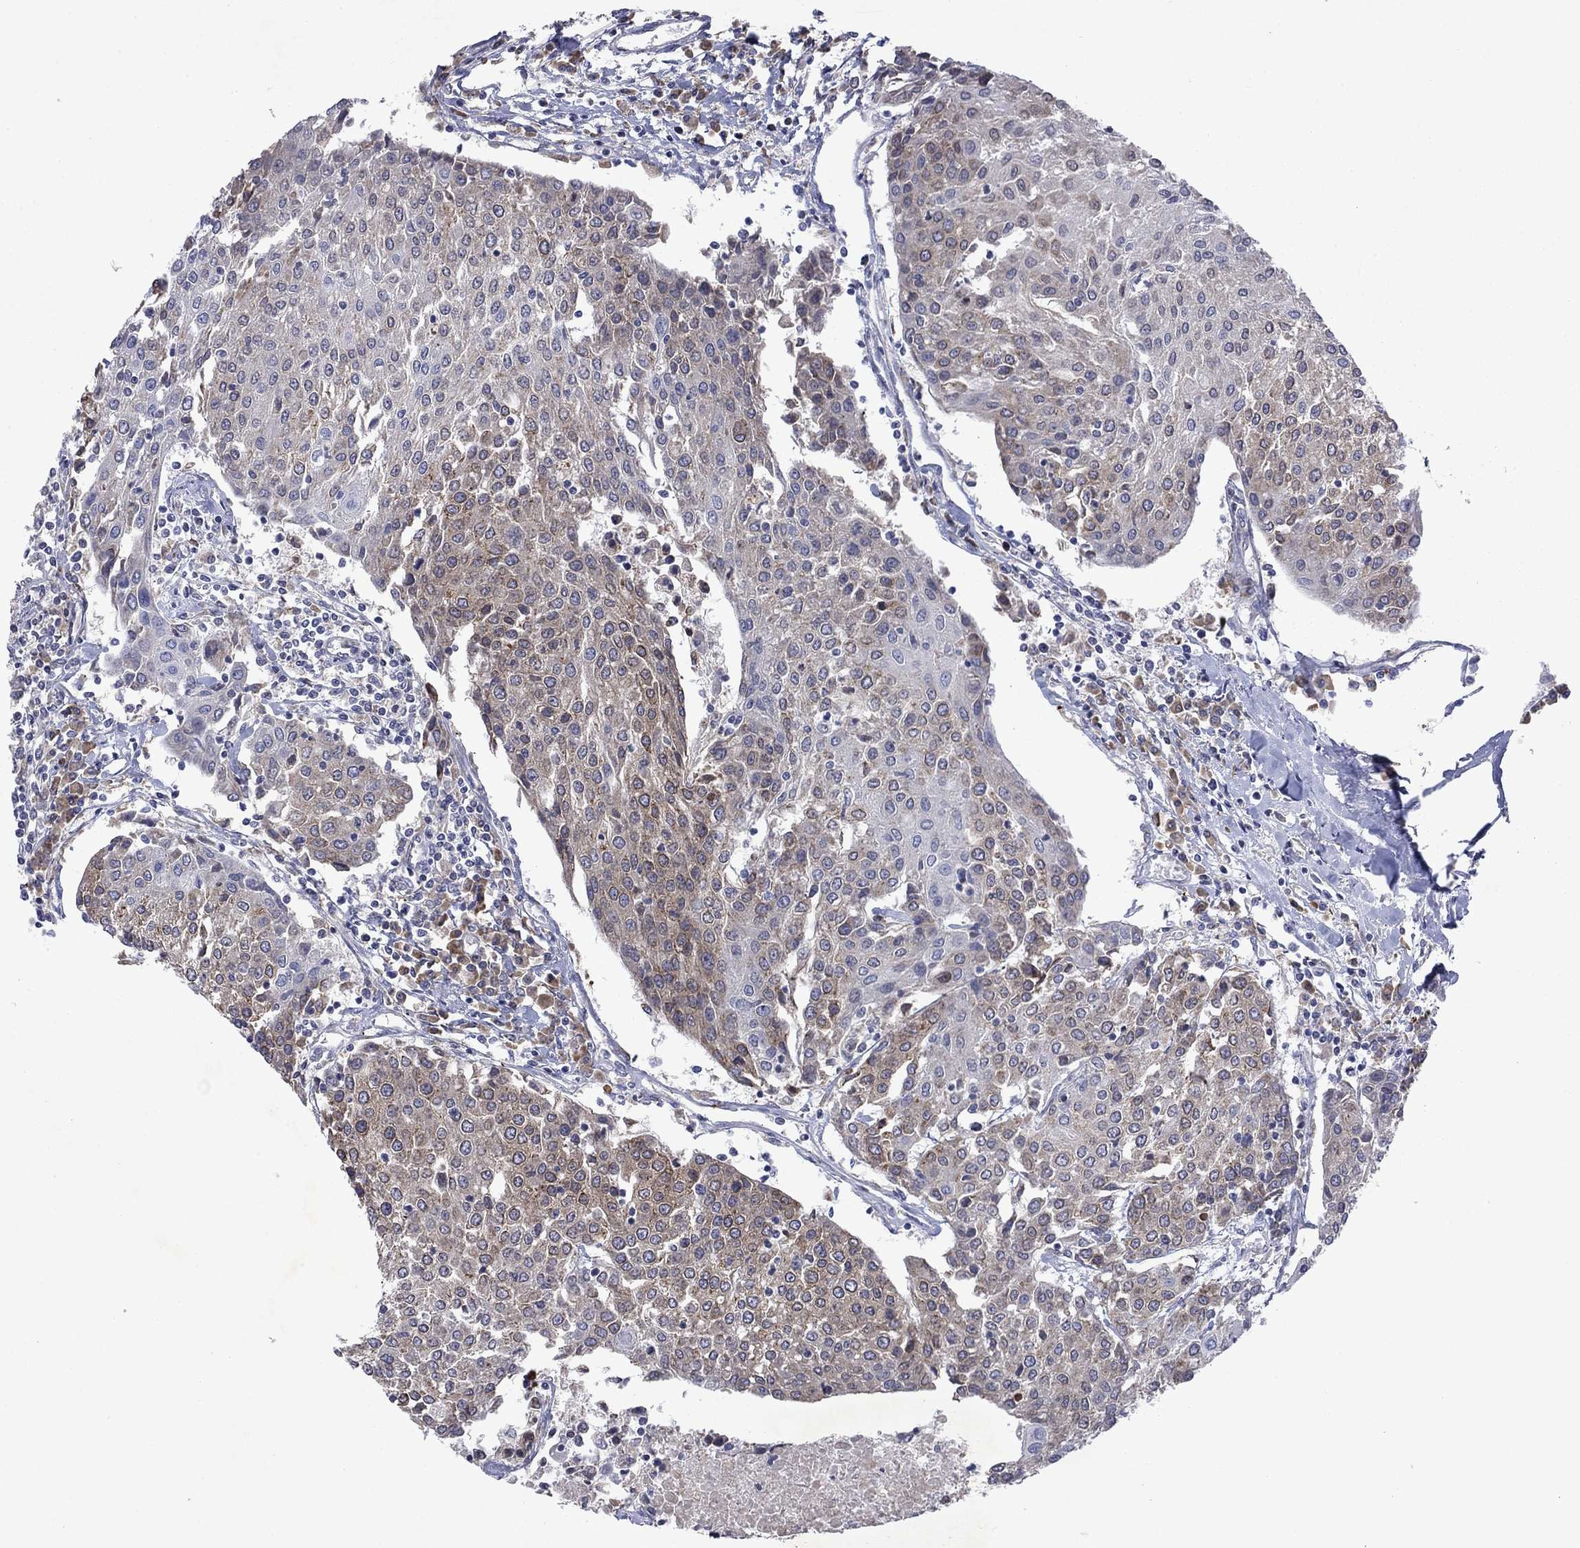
{"staining": {"intensity": "moderate", "quantity": "<25%", "location": "cytoplasmic/membranous"}, "tissue": "urothelial cancer", "cell_type": "Tumor cells", "image_type": "cancer", "snomed": [{"axis": "morphology", "description": "Urothelial carcinoma, High grade"}, {"axis": "topography", "description": "Urinary bladder"}], "caption": "Tumor cells exhibit moderate cytoplasmic/membranous positivity in approximately <25% of cells in urothelial cancer.", "gene": "TMEM97", "patient": {"sex": "female", "age": 85}}